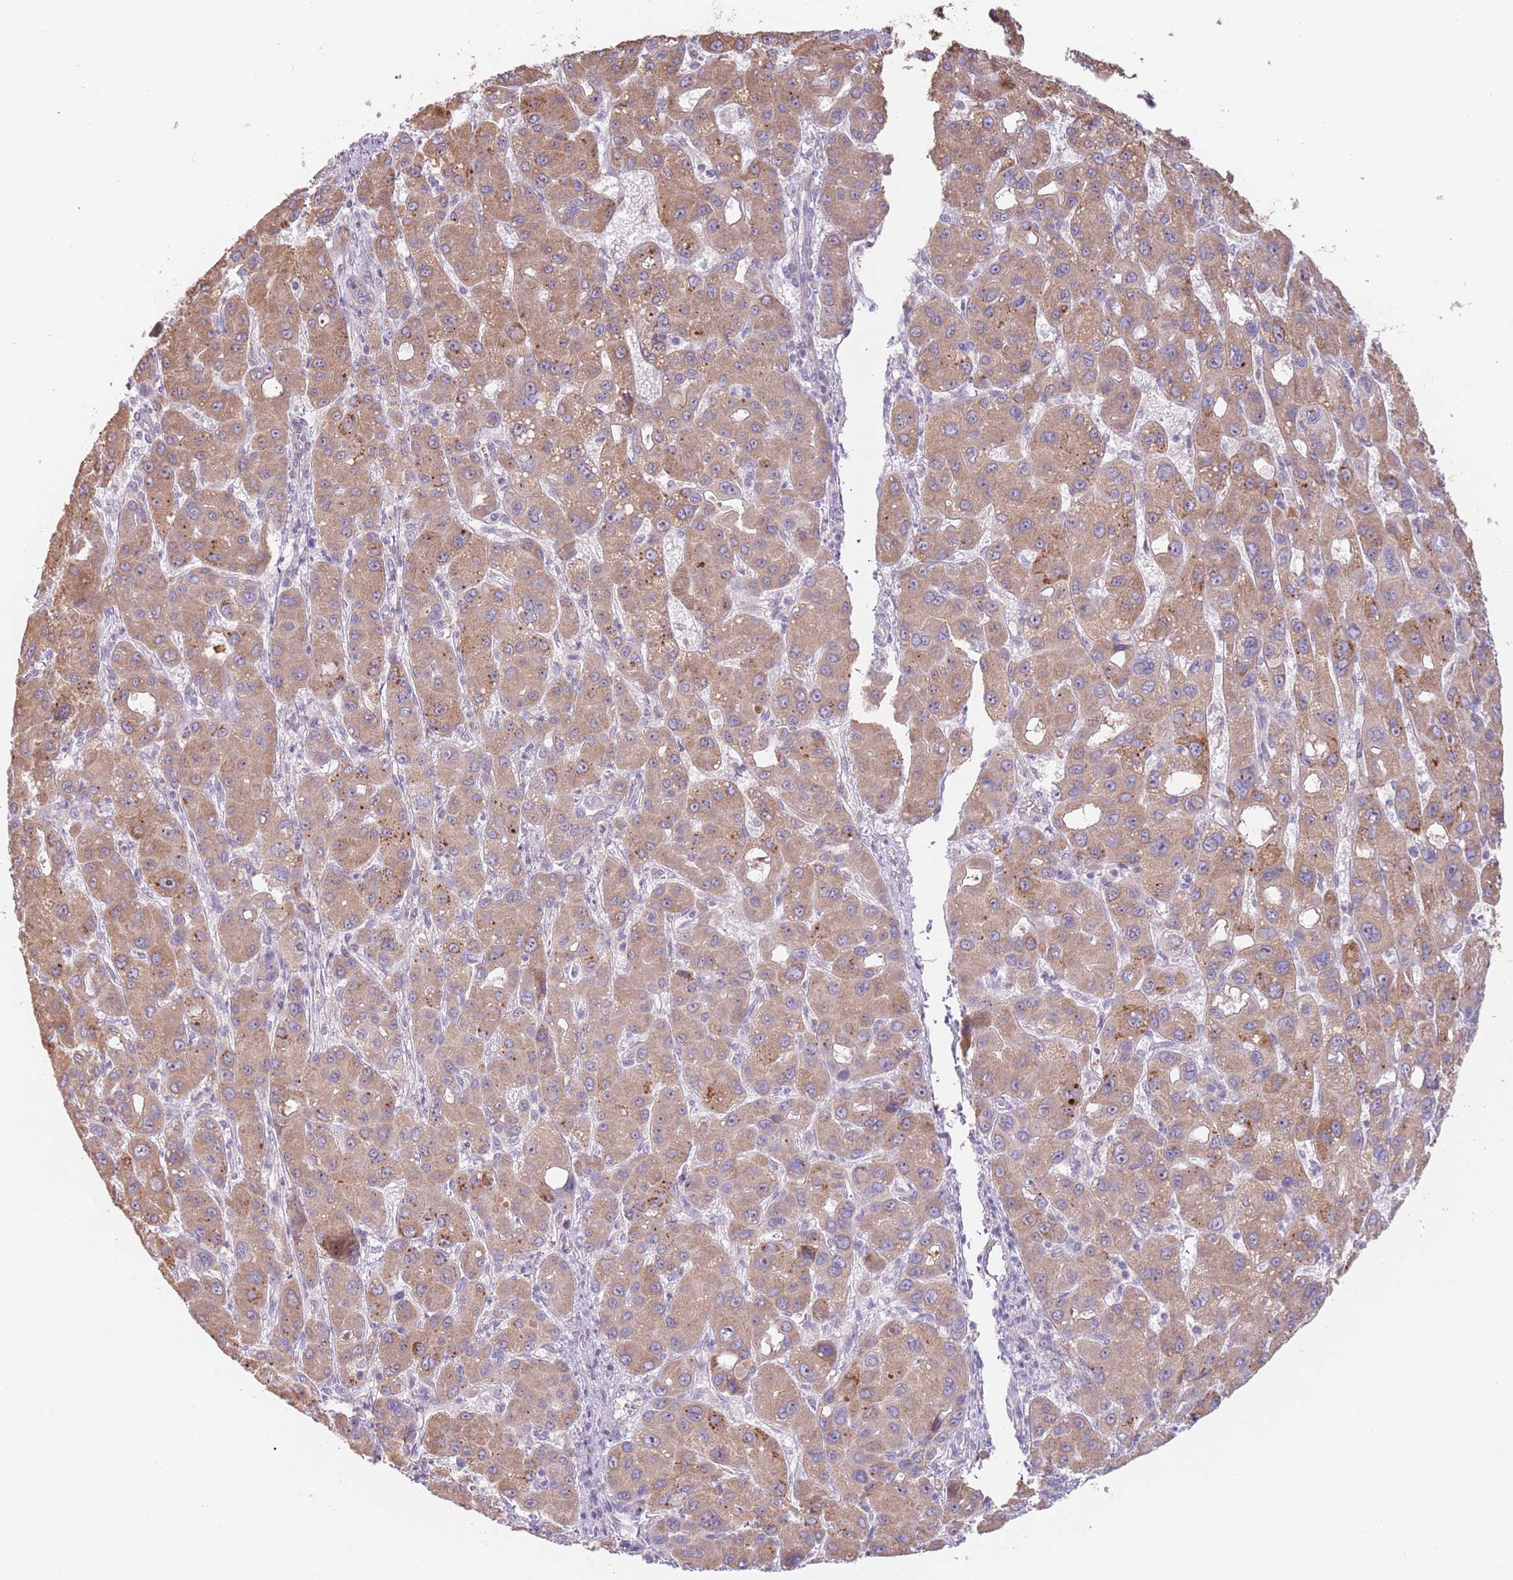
{"staining": {"intensity": "moderate", "quantity": ">75%", "location": "cytoplasmic/membranous"}, "tissue": "liver cancer", "cell_type": "Tumor cells", "image_type": "cancer", "snomed": [{"axis": "morphology", "description": "Carcinoma, Hepatocellular, NOS"}, {"axis": "topography", "description": "Liver"}], "caption": "DAB (3,3'-diaminobenzidine) immunohistochemical staining of human liver cancer (hepatocellular carcinoma) shows moderate cytoplasmic/membranous protein positivity in approximately >75% of tumor cells.", "gene": "AP1S2", "patient": {"sex": "male", "age": 55}}